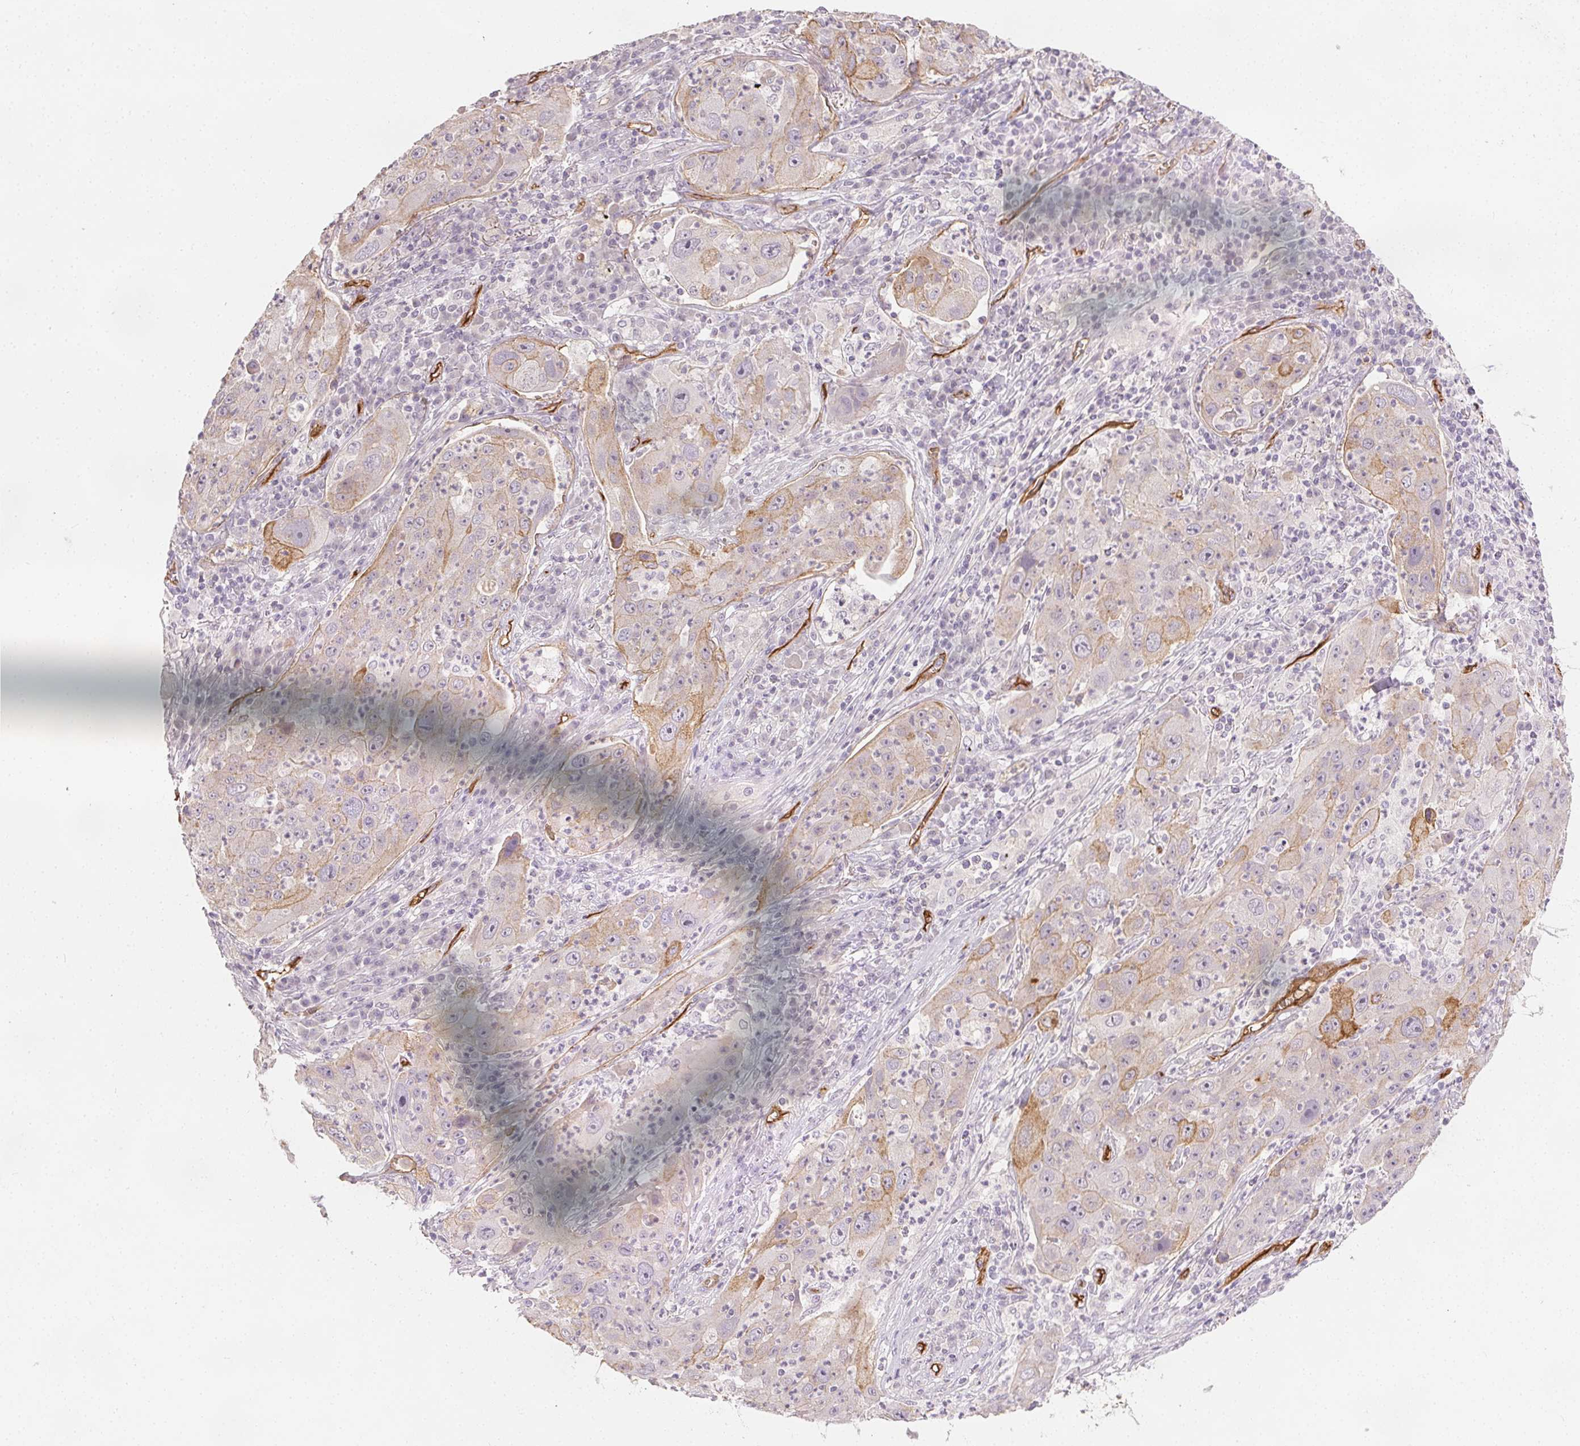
{"staining": {"intensity": "weak", "quantity": "<25%", "location": "cytoplasmic/membranous"}, "tissue": "lung cancer", "cell_type": "Tumor cells", "image_type": "cancer", "snomed": [{"axis": "morphology", "description": "Squamous cell carcinoma, NOS"}, {"axis": "topography", "description": "Lung"}], "caption": "Photomicrograph shows no protein staining in tumor cells of lung squamous cell carcinoma tissue.", "gene": "PODXL", "patient": {"sex": "female", "age": 59}}